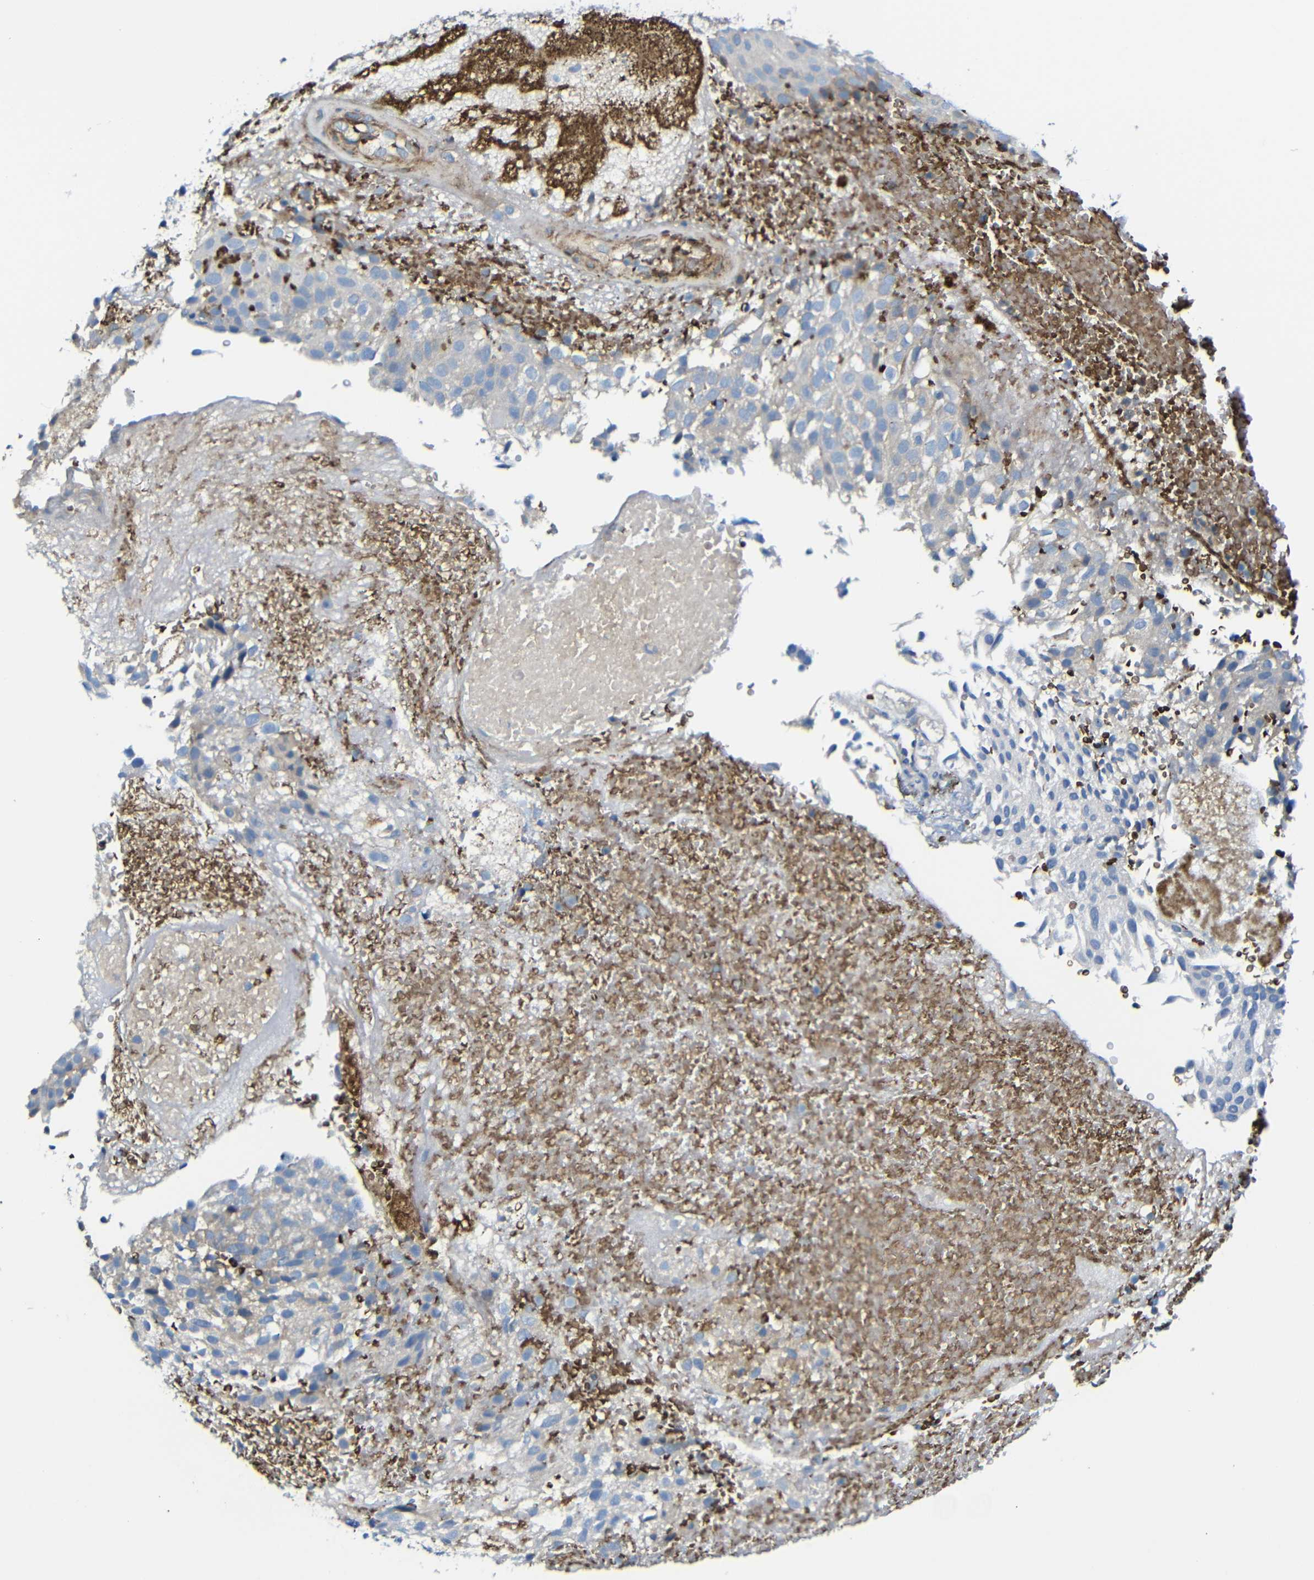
{"staining": {"intensity": "negative", "quantity": "none", "location": "none"}, "tissue": "urothelial cancer", "cell_type": "Tumor cells", "image_type": "cancer", "snomed": [{"axis": "morphology", "description": "Urothelial carcinoma, Low grade"}, {"axis": "topography", "description": "Urinary bladder"}], "caption": "IHC of urothelial cancer shows no staining in tumor cells.", "gene": "MYO1B", "patient": {"sex": "male", "age": 78}}